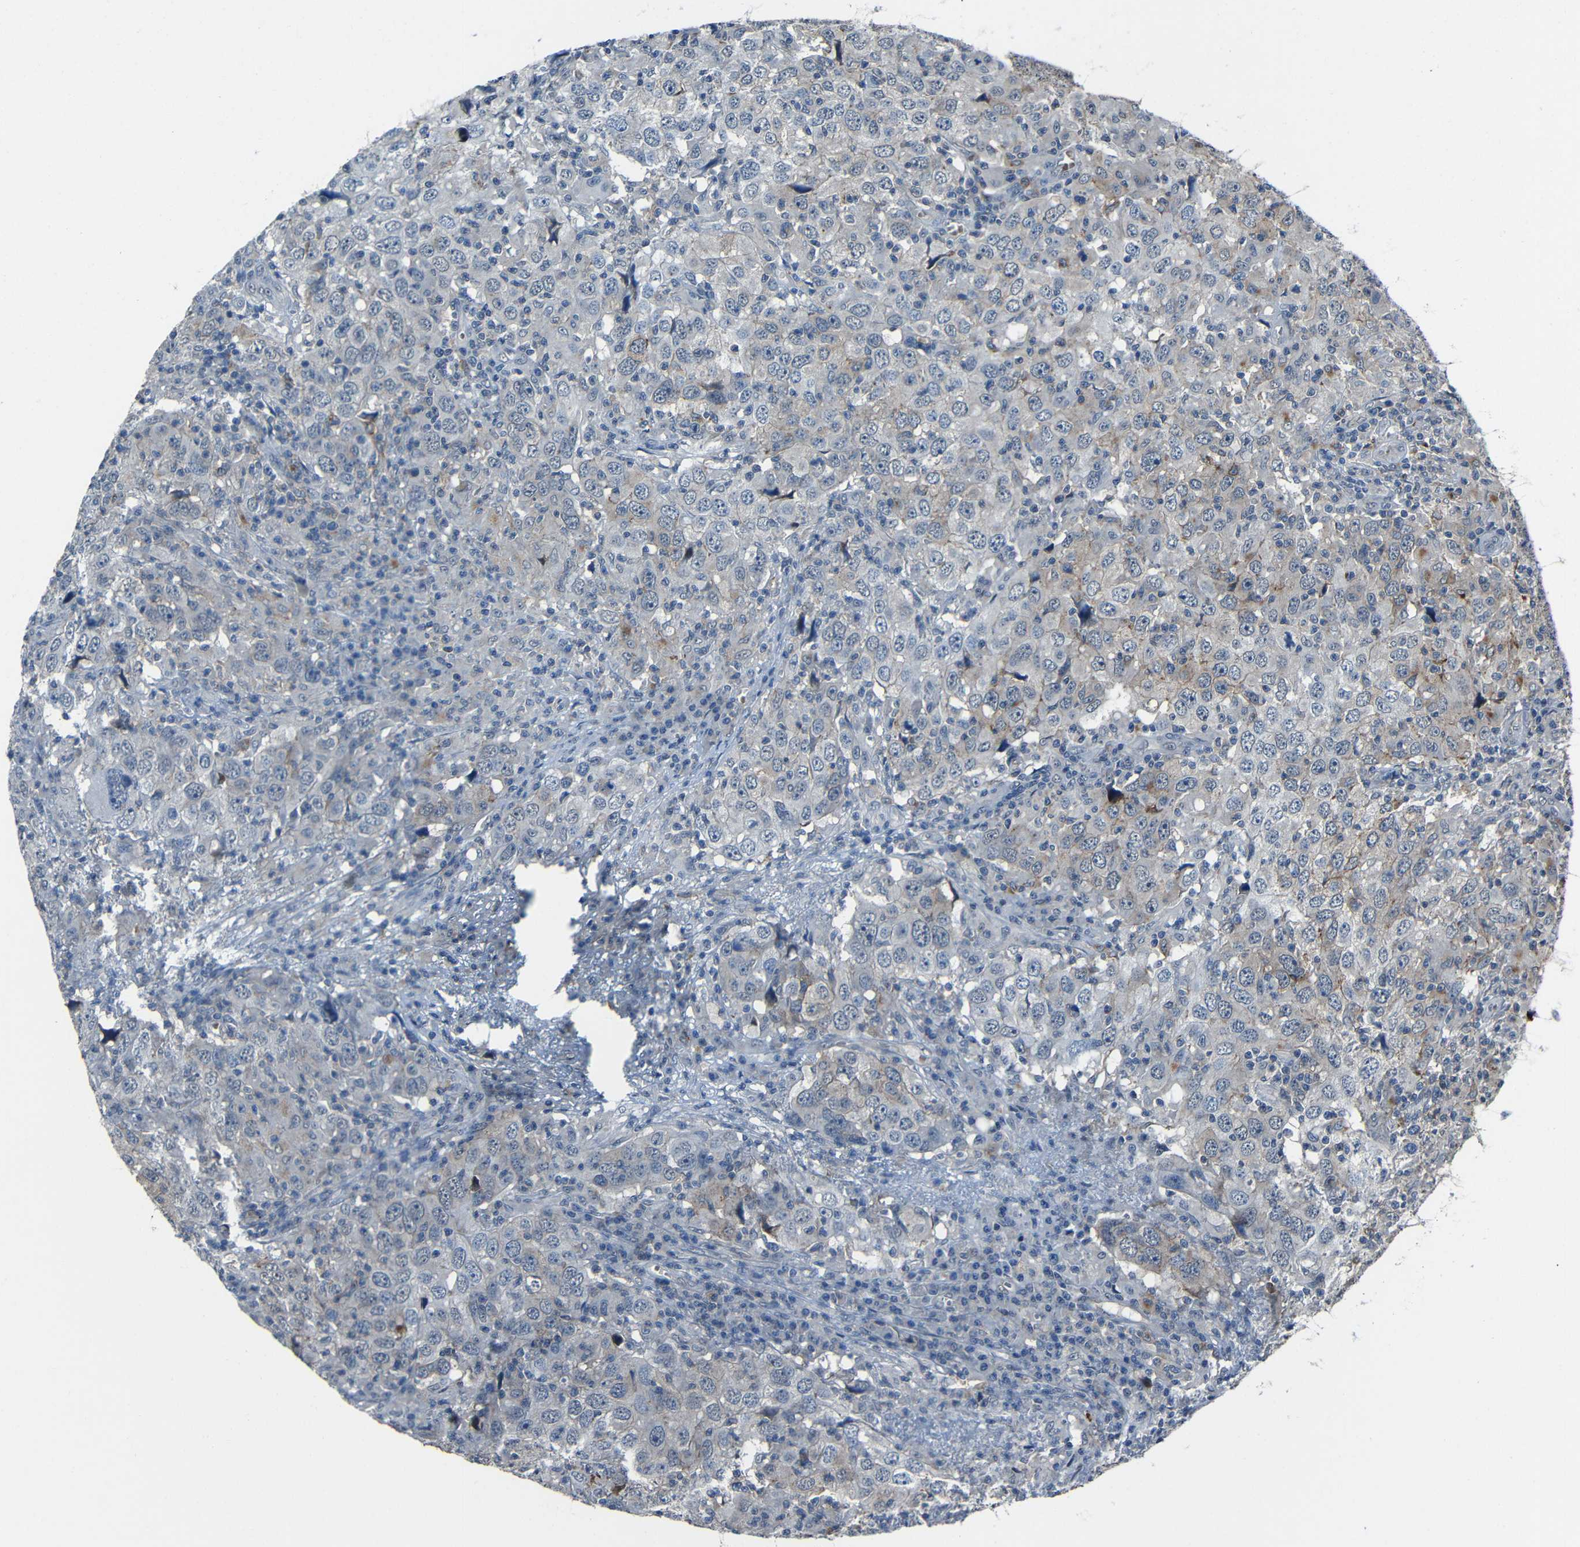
{"staining": {"intensity": "moderate", "quantity": "<25%", "location": "cytoplasmic/membranous"}, "tissue": "head and neck cancer", "cell_type": "Tumor cells", "image_type": "cancer", "snomed": [{"axis": "morphology", "description": "Adenocarcinoma, NOS"}, {"axis": "topography", "description": "Salivary gland"}, {"axis": "topography", "description": "Head-Neck"}], "caption": "Human adenocarcinoma (head and neck) stained with a brown dye exhibits moderate cytoplasmic/membranous positive positivity in approximately <25% of tumor cells.", "gene": "DNAJC5", "patient": {"sex": "female", "age": 65}}